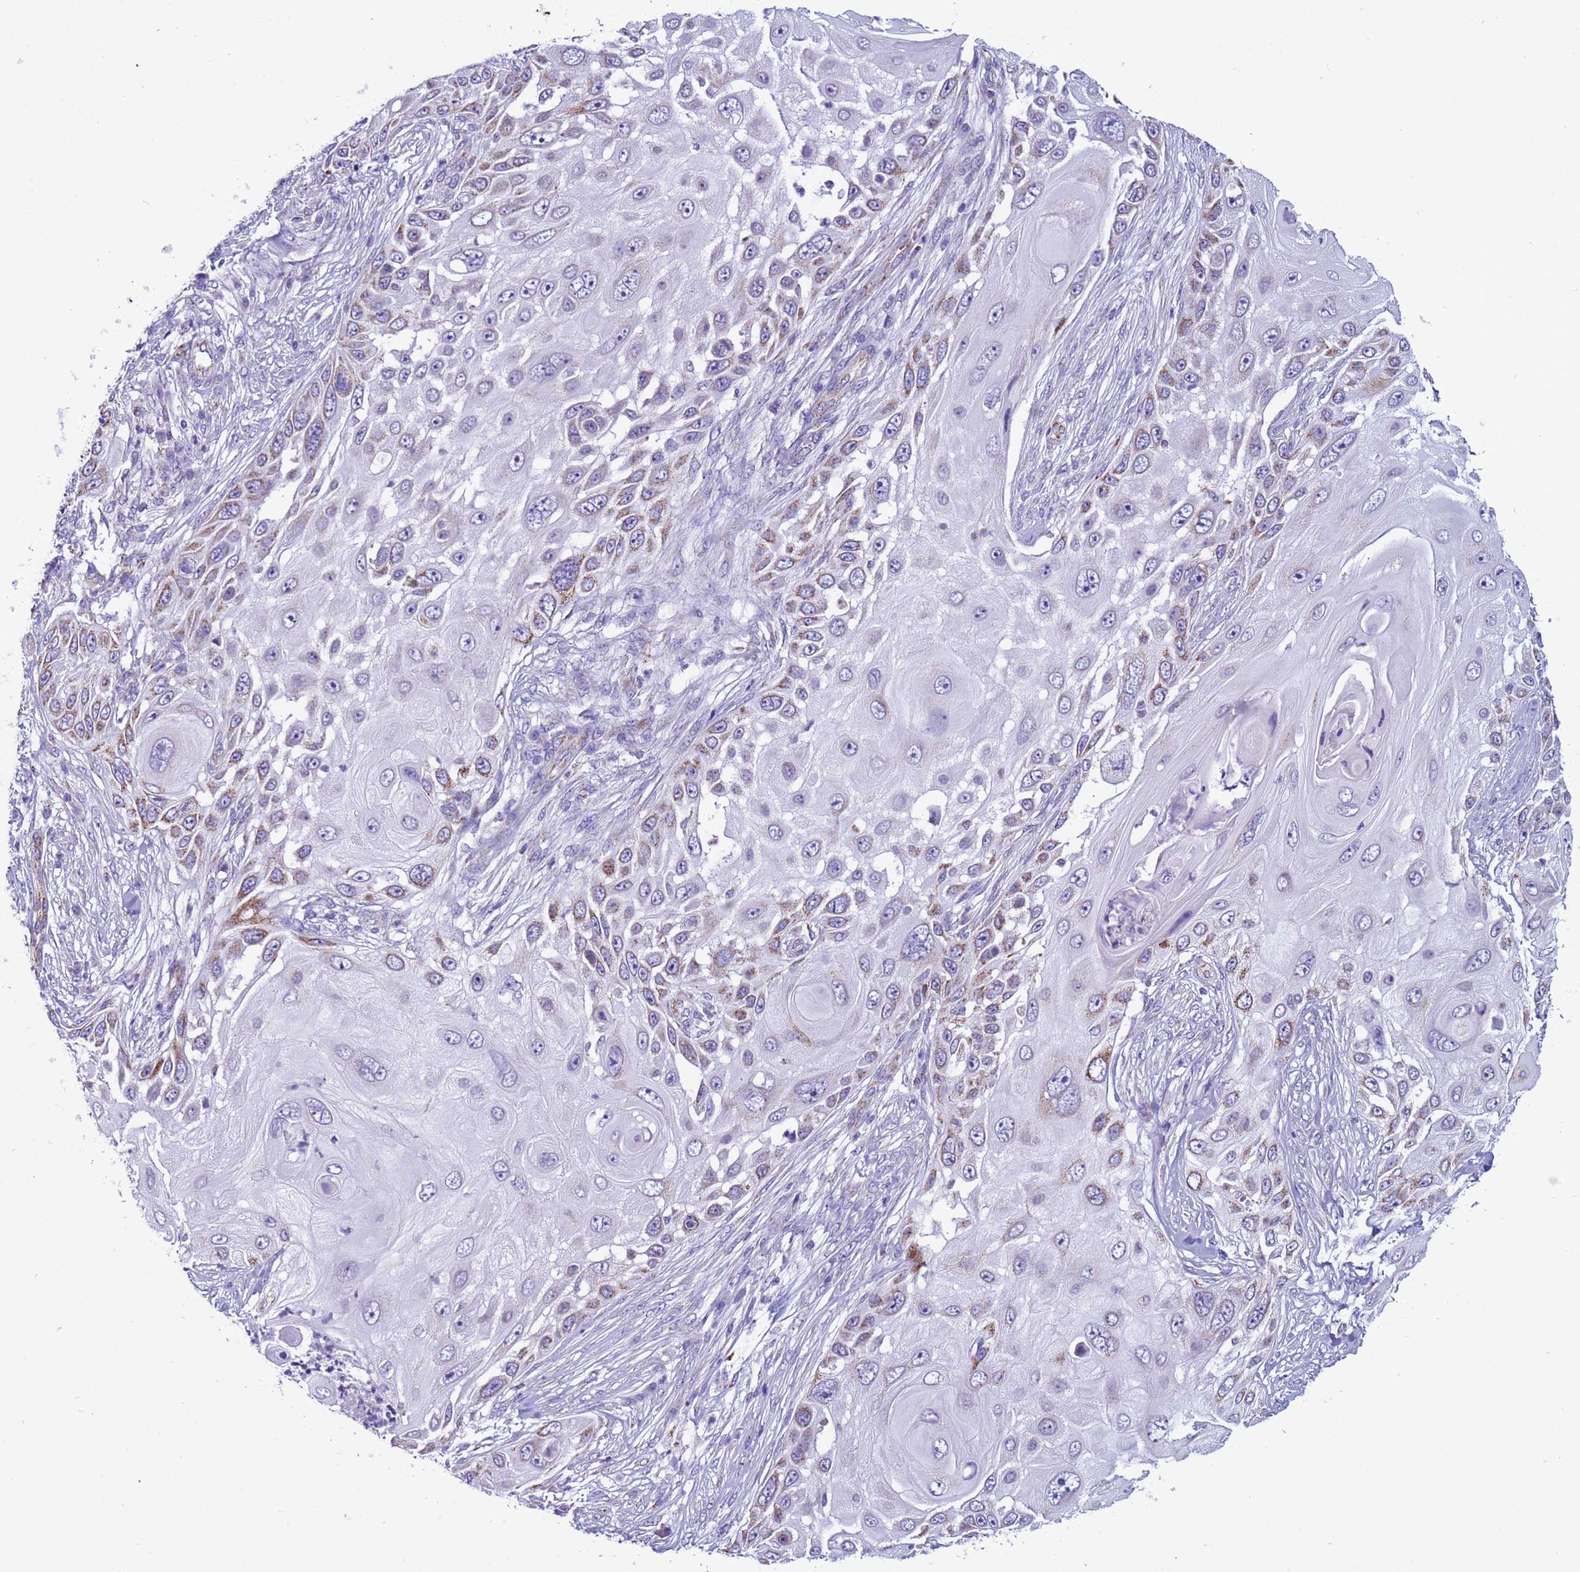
{"staining": {"intensity": "moderate", "quantity": "25%-75%", "location": "cytoplasmic/membranous"}, "tissue": "skin cancer", "cell_type": "Tumor cells", "image_type": "cancer", "snomed": [{"axis": "morphology", "description": "Squamous cell carcinoma, NOS"}, {"axis": "topography", "description": "Skin"}], "caption": "An IHC photomicrograph of tumor tissue is shown. Protein staining in brown shows moderate cytoplasmic/membranous positivity in skin cancer within tumor cells. Using DAB (brown) and hematoxylin (blue) stains, captured at high magnification using brightfield microscopy.", "gene": "NCALD", "patient": {"sex": "female", "age": 44}}